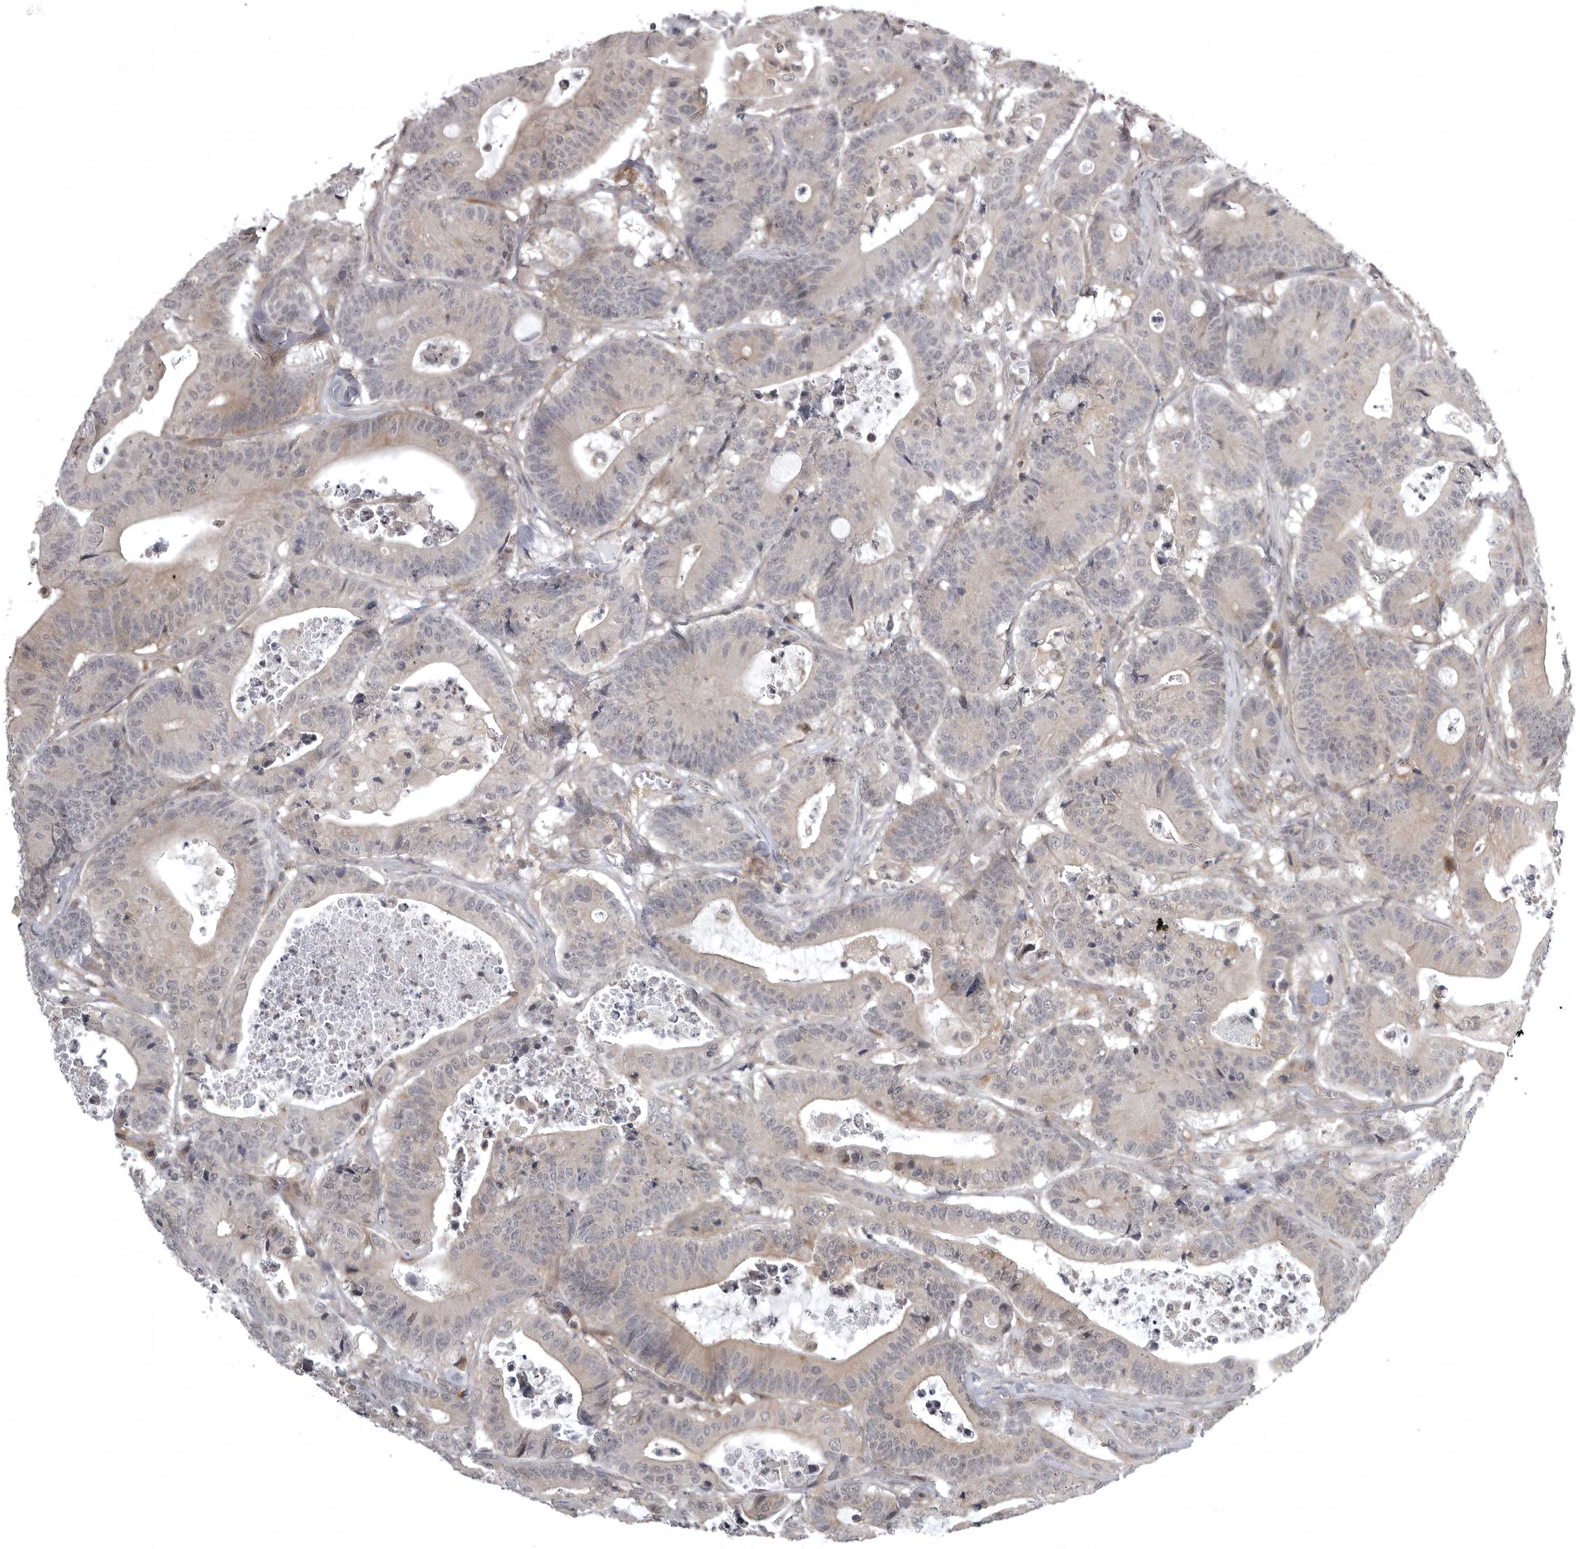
{"staining": {"intensity": "weak", "quantity": "25%-75%", "location": "cytoplasmic/membranous,nuclear"}, "tissue": "colorectal cancer", "cell_type": "Tumor cells", "image_type": "cancer", "snomed": [{"axis": "morphology", "description": "Adenocarcinoma, NOS"}, {"axis": "topography", "description": "Colon"}], "caption": "This is a photomicrograph of immunohistochemistry staining of colorectal cancer, which shows weak expression in the cytoplasmic/membranous and nuclear of tumor cells.", "gene": "SNX16", "patient": {"sex": "female", "age": 84}}